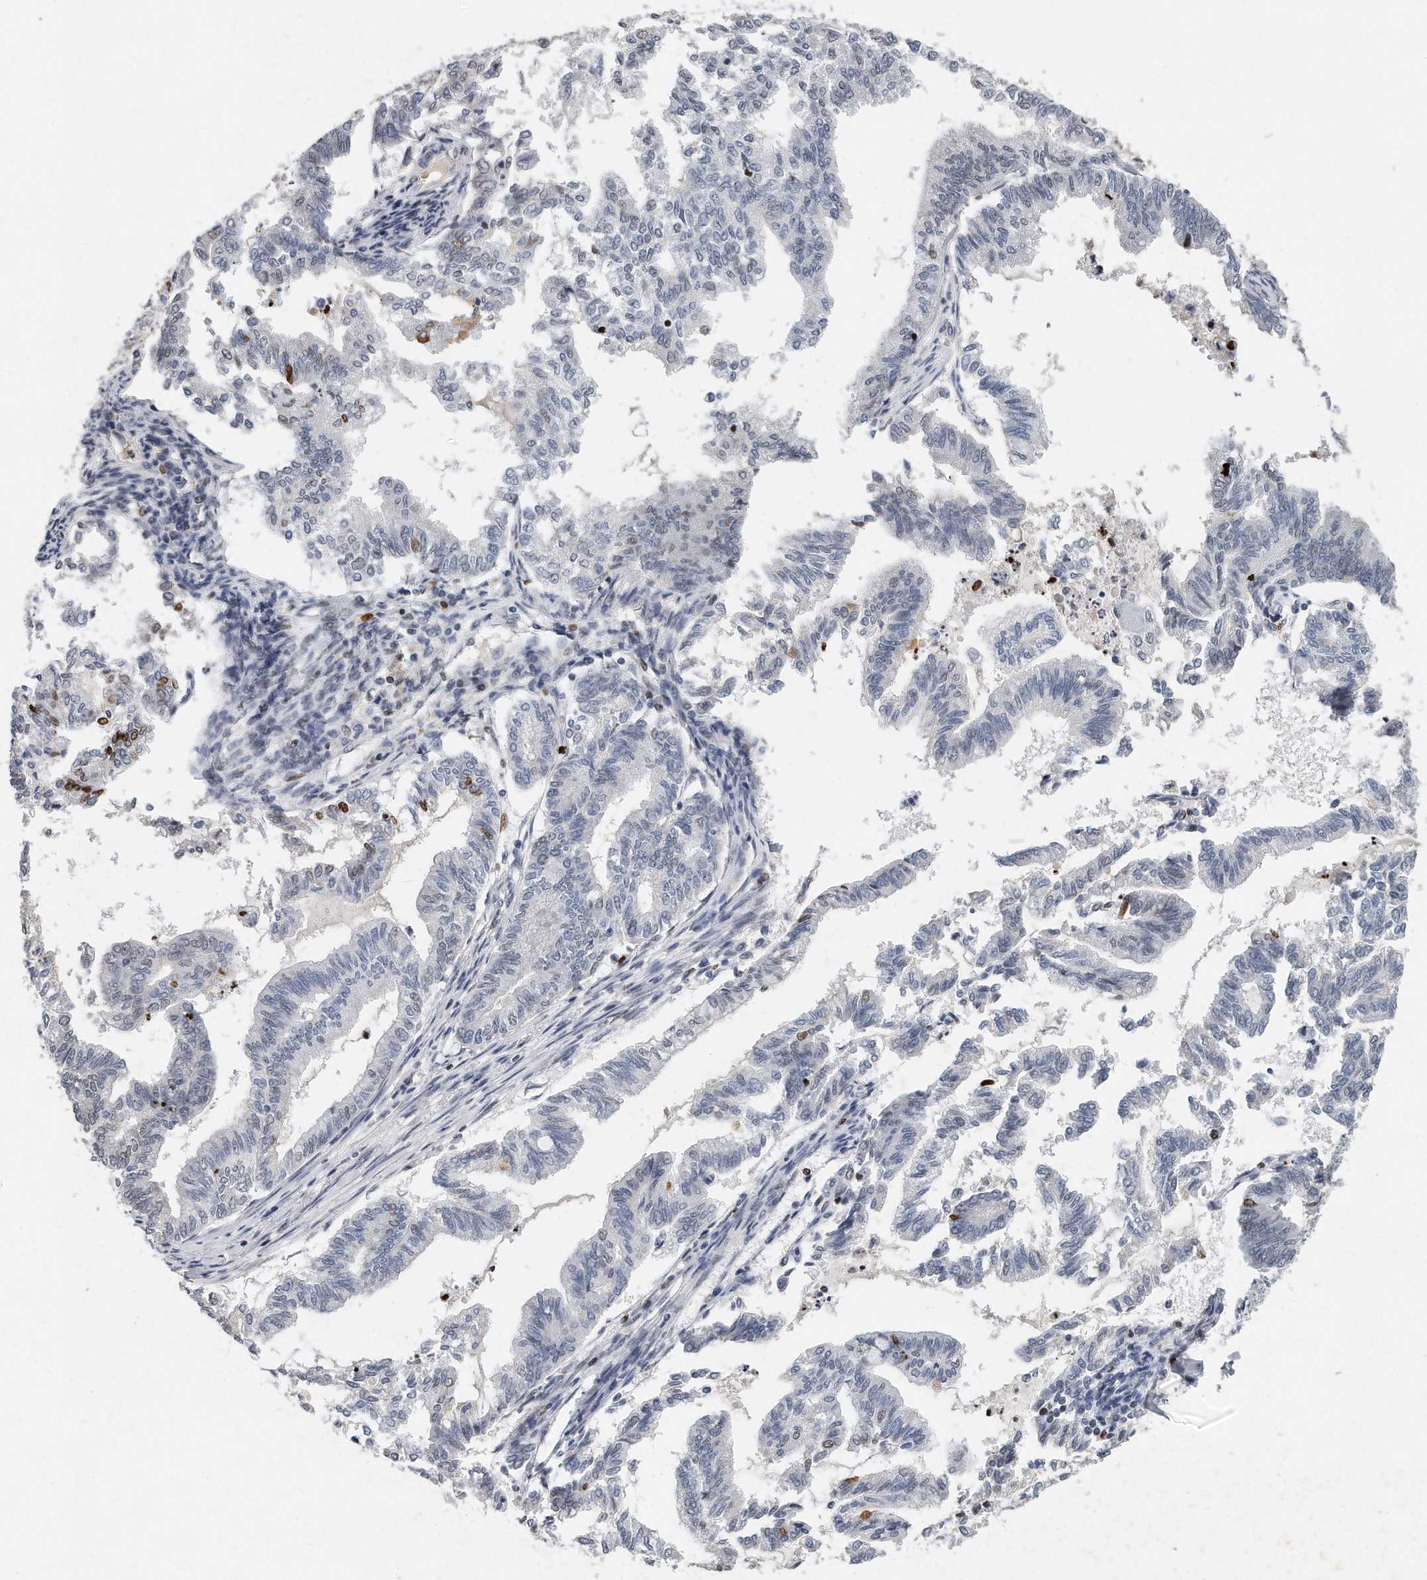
{"staining": {"intensity": "negative", "quantity": "none", "location": "none"}, "tissue": "endometrial cancer", "cell_type": "Tumor cells", "image_type": "cancer", "snomed": [{"axis": "morphology", "description": "Adenocarcinoma, NOS"}, {"axis": "topography", "description": "Endometrium"}], "caption": "The immunohistochemistry photomicrograph has no significant positivity in tumor cells of endometrial cancer (adenocarcinoma) tissue. The staining was performed using DAB (3,3'-diaminobenzidine) to visualize the protein expression in brown, while the nuclei were stained in blue with hematoxylin (Magnification: 20x).", "gene": "CTBP2", "patient": {"sex": "female", "age": 79}}